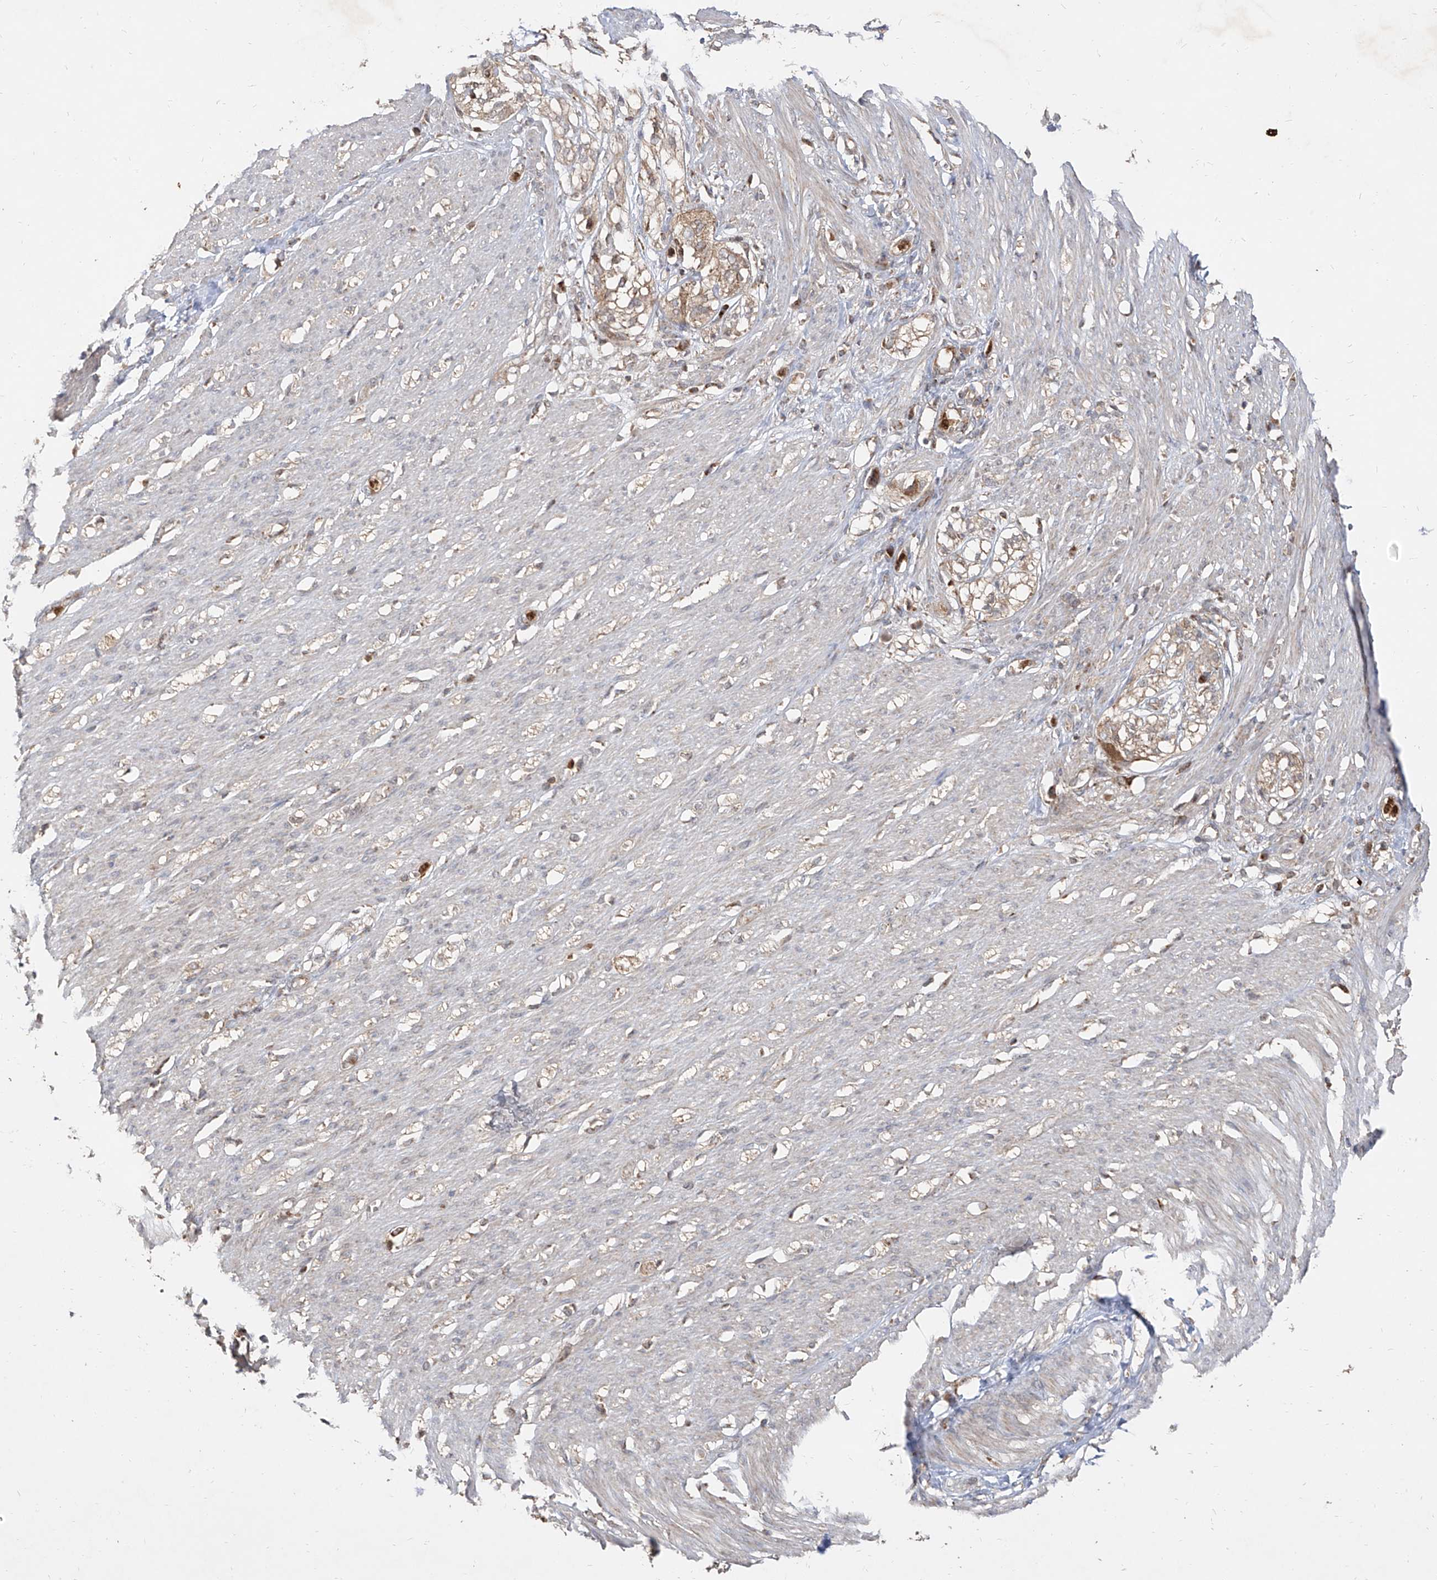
{"staining": {"intensity": "moderate", "quantity": "<25%", "location": "cytoplasmic/membranous"}, "tissue": "smooth muscle", "cell_type": "Smooth muscle cells", "image_type": "normal", "snomed": [{"axis": "morphology", "description": "Normal tissue, NOS"}, {"axis": "morphology", "description": "Adenocarcinoma, NOS"}, {"axis": "topography", "description": "Colon"}, {"axis": "topography", "description": "Peripheral nerve tissue"}], "caption": "Immunohistochemistry (DAB) staining of normal smooth muscle demonstrates moderate cytoplasmic/membranous protein positivity in approximately <25% of smooth muscle cells. Using DAB (brown) and hematoxylin (blue) stains, captured at high magnification using brightfield microscopy.", "gene": "AIM2", "patient": {"sex": "male", "age": 14}}